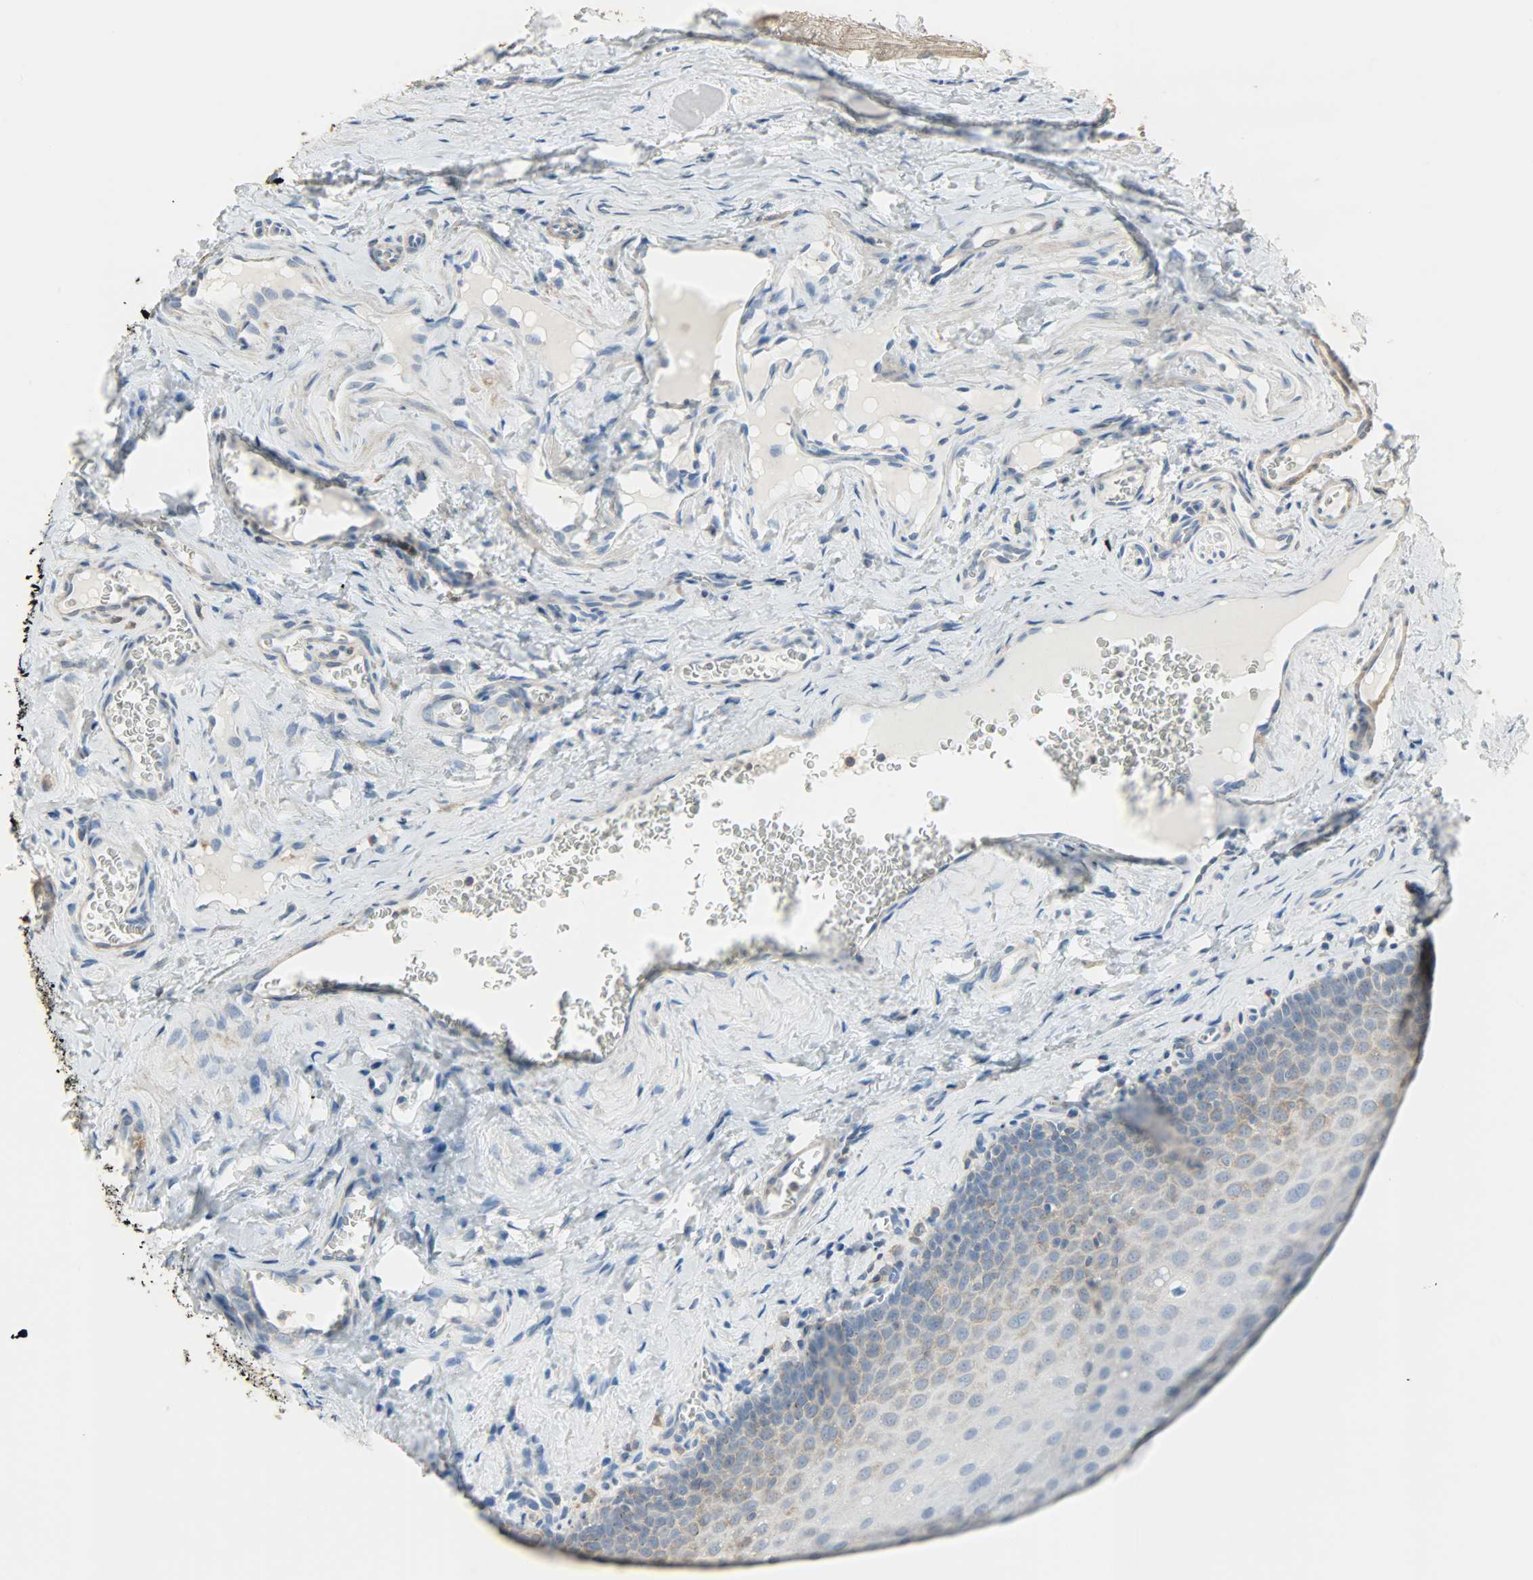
{"staining": {"intensity": "weak", "quantity": "<25%", "location": "cytoplasmic/membranous"}, "tissue": "oral mucosa", "cell_type": "Squamous epithelial cells", "image_type": "normal", "snomed": [{"axis": "morphology", "description": "Normal tissue, NOS"}, {"axis": "topography", "description": "Oral tissue"}], "caption": "This histopathology image is of normal oral mucosa stained with immunohistochemistry to label a protein in brown with the nuclei are counter-stained blue. There is no positivity in squamous epithelial cells. (DAB (3,3'-diaminobenzidine) immunohistochemistry visualized using brightfield microscopy, high magnification).", "gene": "DNAJA4", "patient": {"sex": "male", "age": 20}}